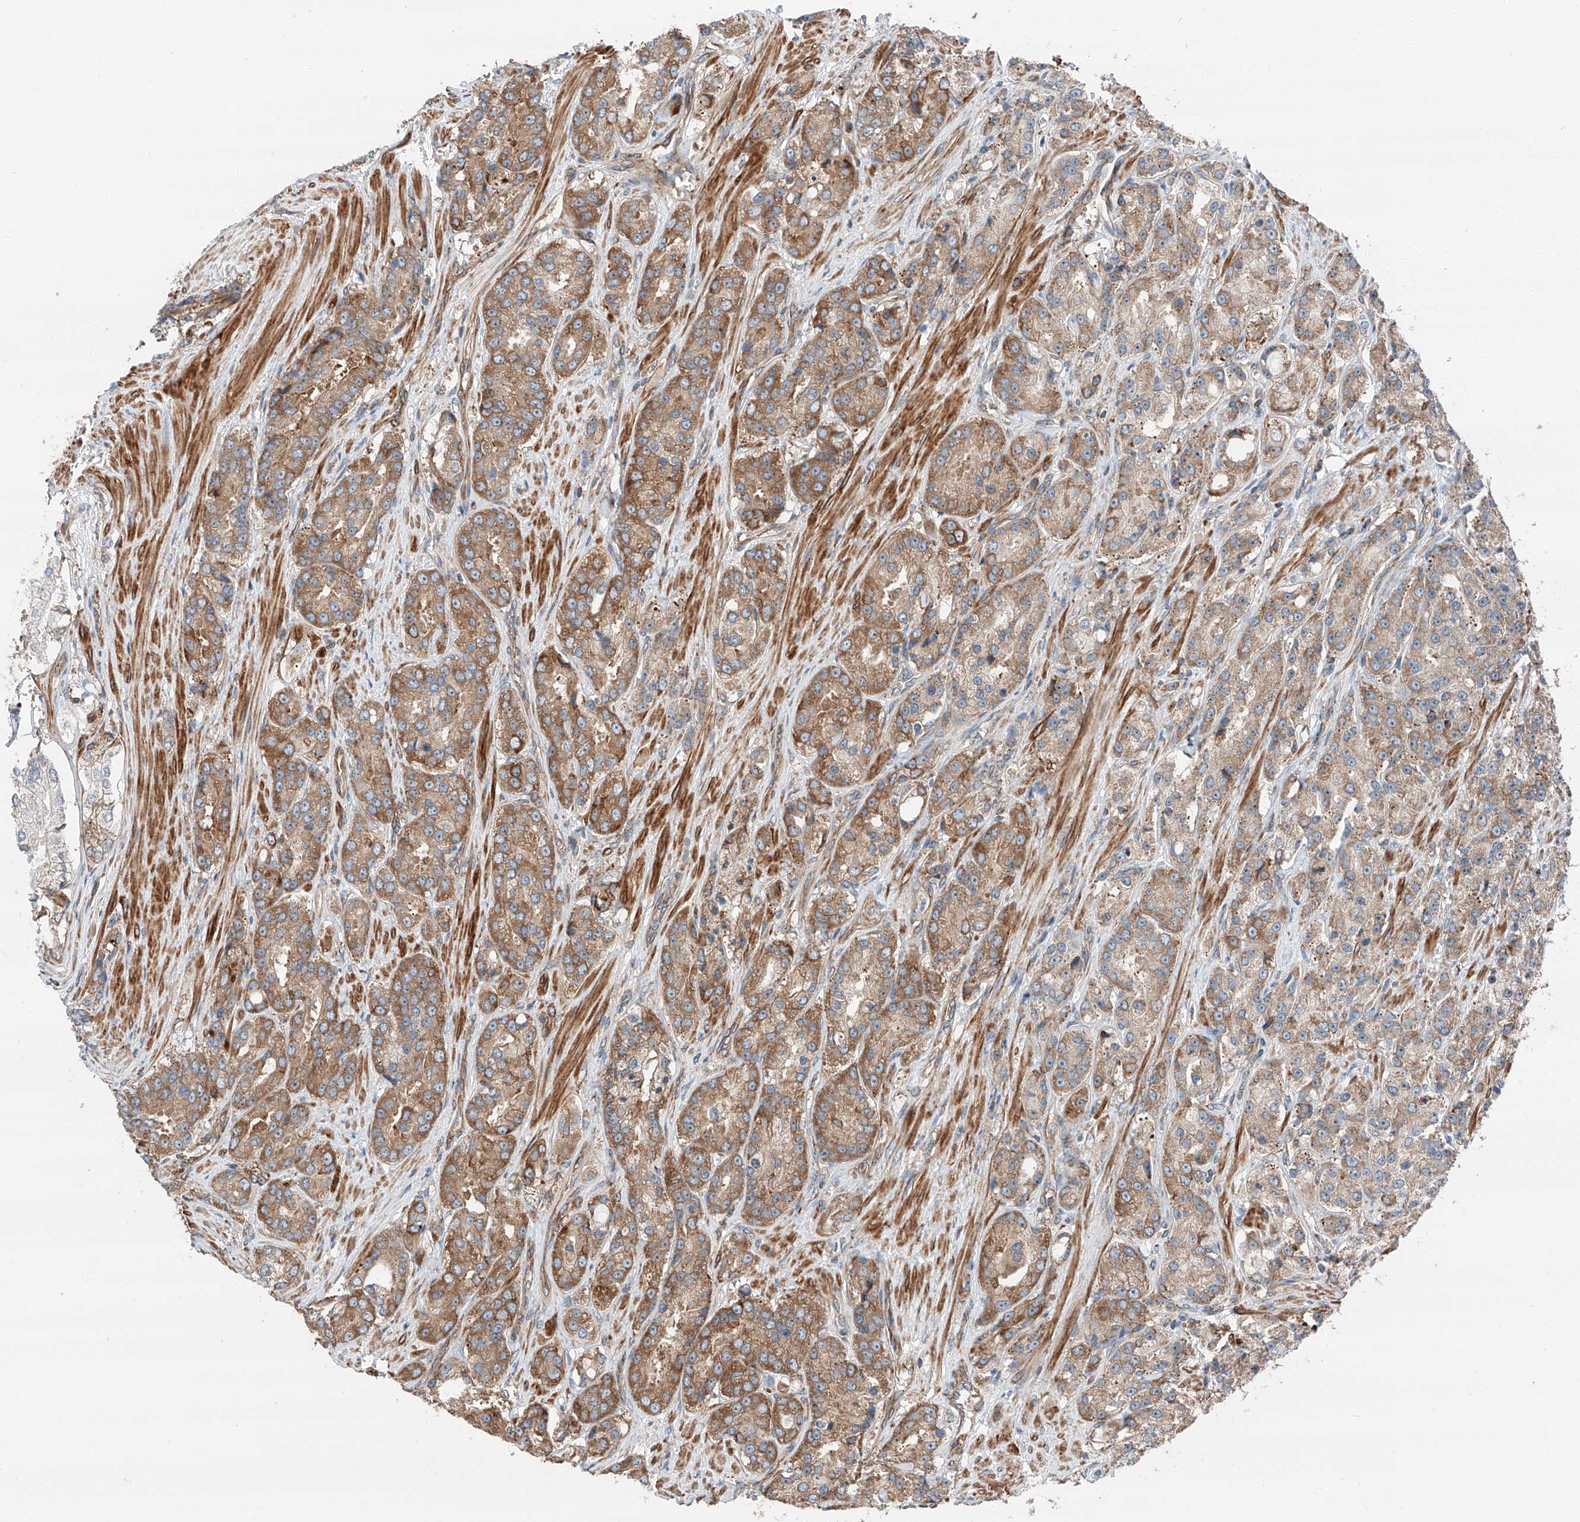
{"staining": {"intensity": "moderate", "quantity": ">75%", "location": "cytoplasmic/membranous"}, "tissue": "prostate cancer", "cell_type": "Tumor cells", "image_type": "cancer", "snomed": [{"axis": "morphology", "description": "Adenocarcinoma, High grade"}, {"axis": "topography", "description": "Prostate"}], "caption": "This photomicrograph demonstrates prostate cancer stained with IHC to label a protein in brown. The cytoplasmic/membranous of tumor cells show moderate positivity for the protein. Nuclei are counter-stained blue.", "gene": "ZC3H15", "patient": {"sex": "male", "age": 60}}